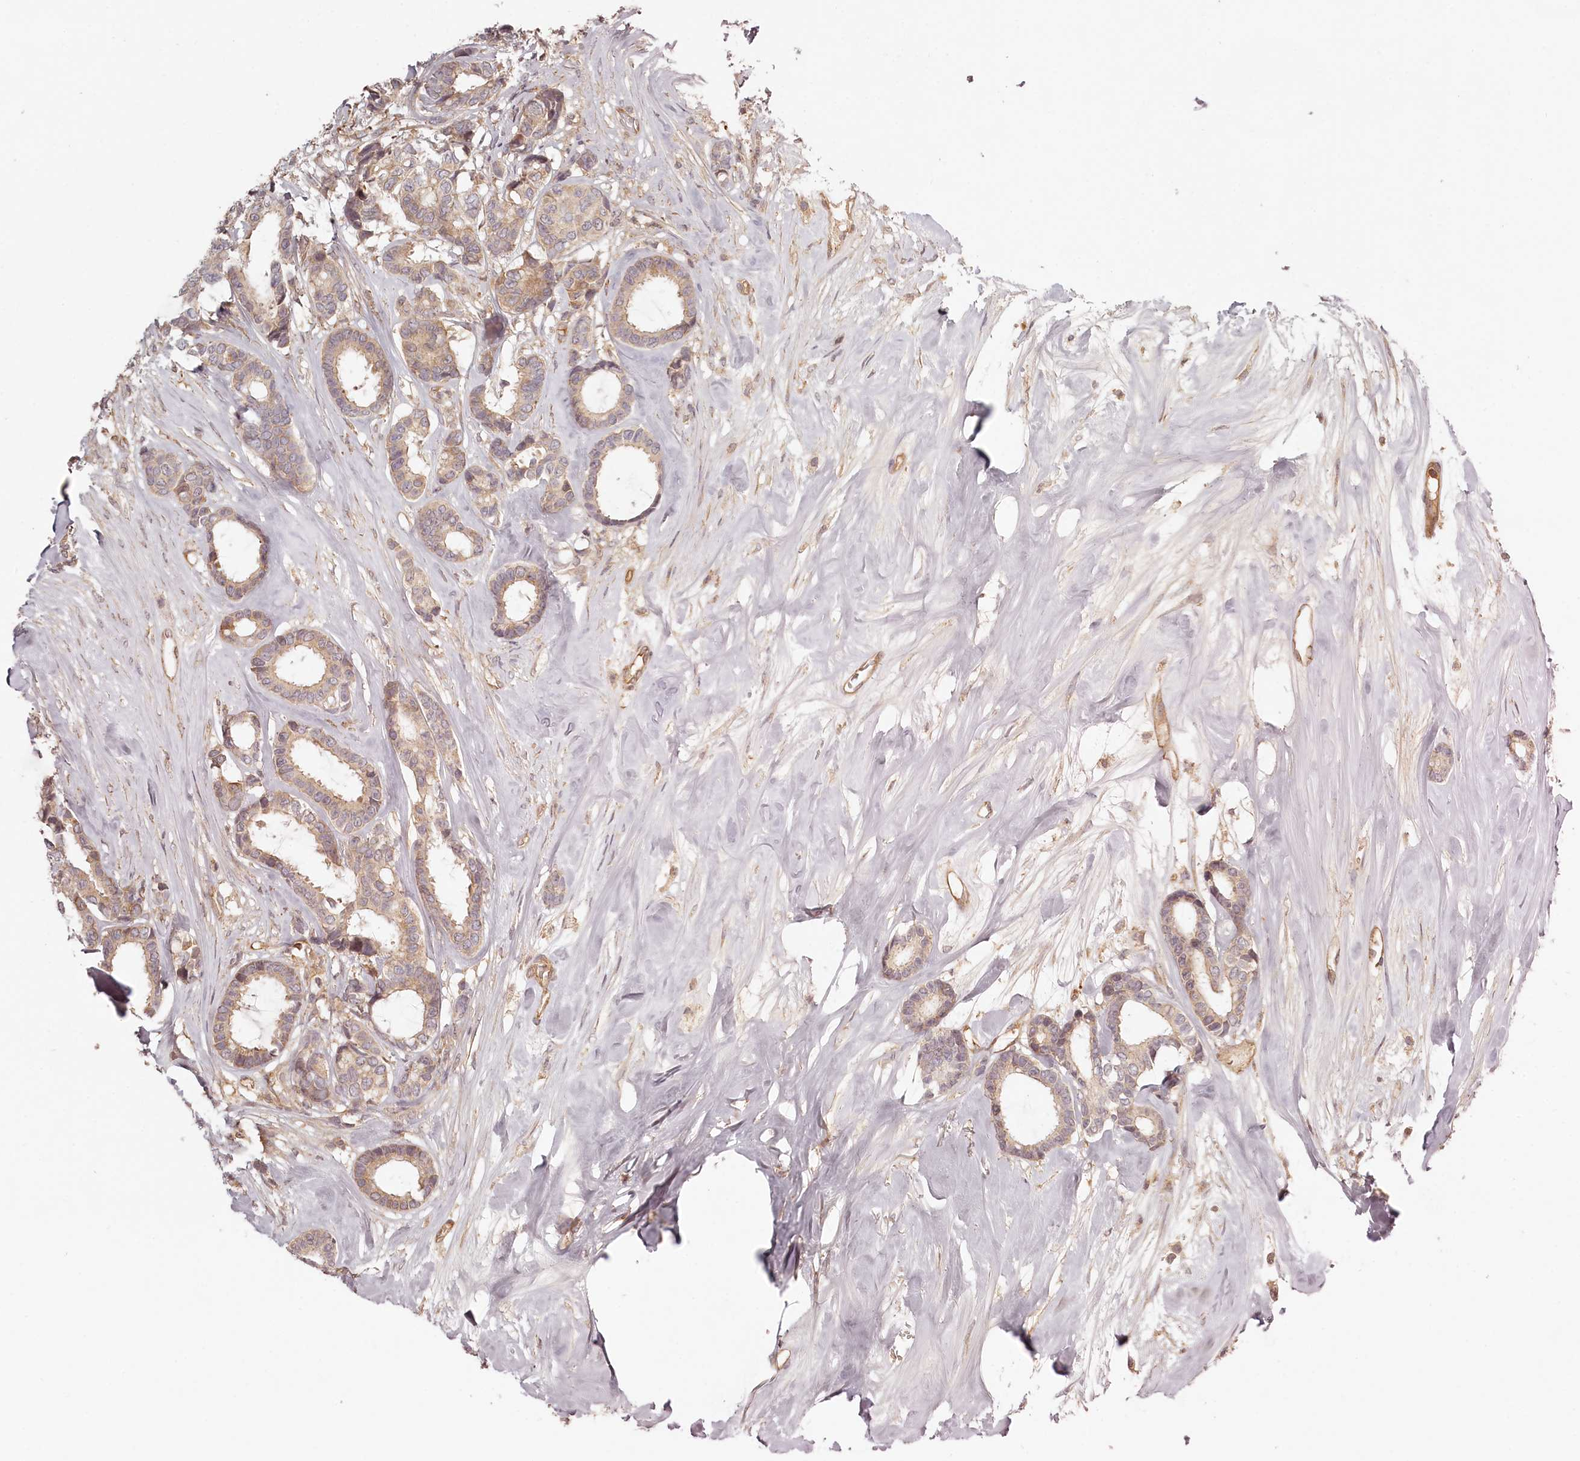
{"staining": {"intensity": "weak", "quantity": ">75%", "location": "cytoplasmic/membranous"}, "tissue": "breast cancer", "cell_type": "Tumor cells", "image_type": "cancer", "snomed": [{"axis": "morphology", "description": "Duct carcinoma"}, {"axis": "topography", "description": "Breast"}], "caption": "This image displays breast cancer (invasive ductal carcinoma) stained with IHC to label a protein in brown. The cytoplasmic/membranous of tumor cells show weak positivity for the protein. Nuclei are counter-stained blue.", "gene": "TMIE", "patient": {"sex": "female", "age": 87}}